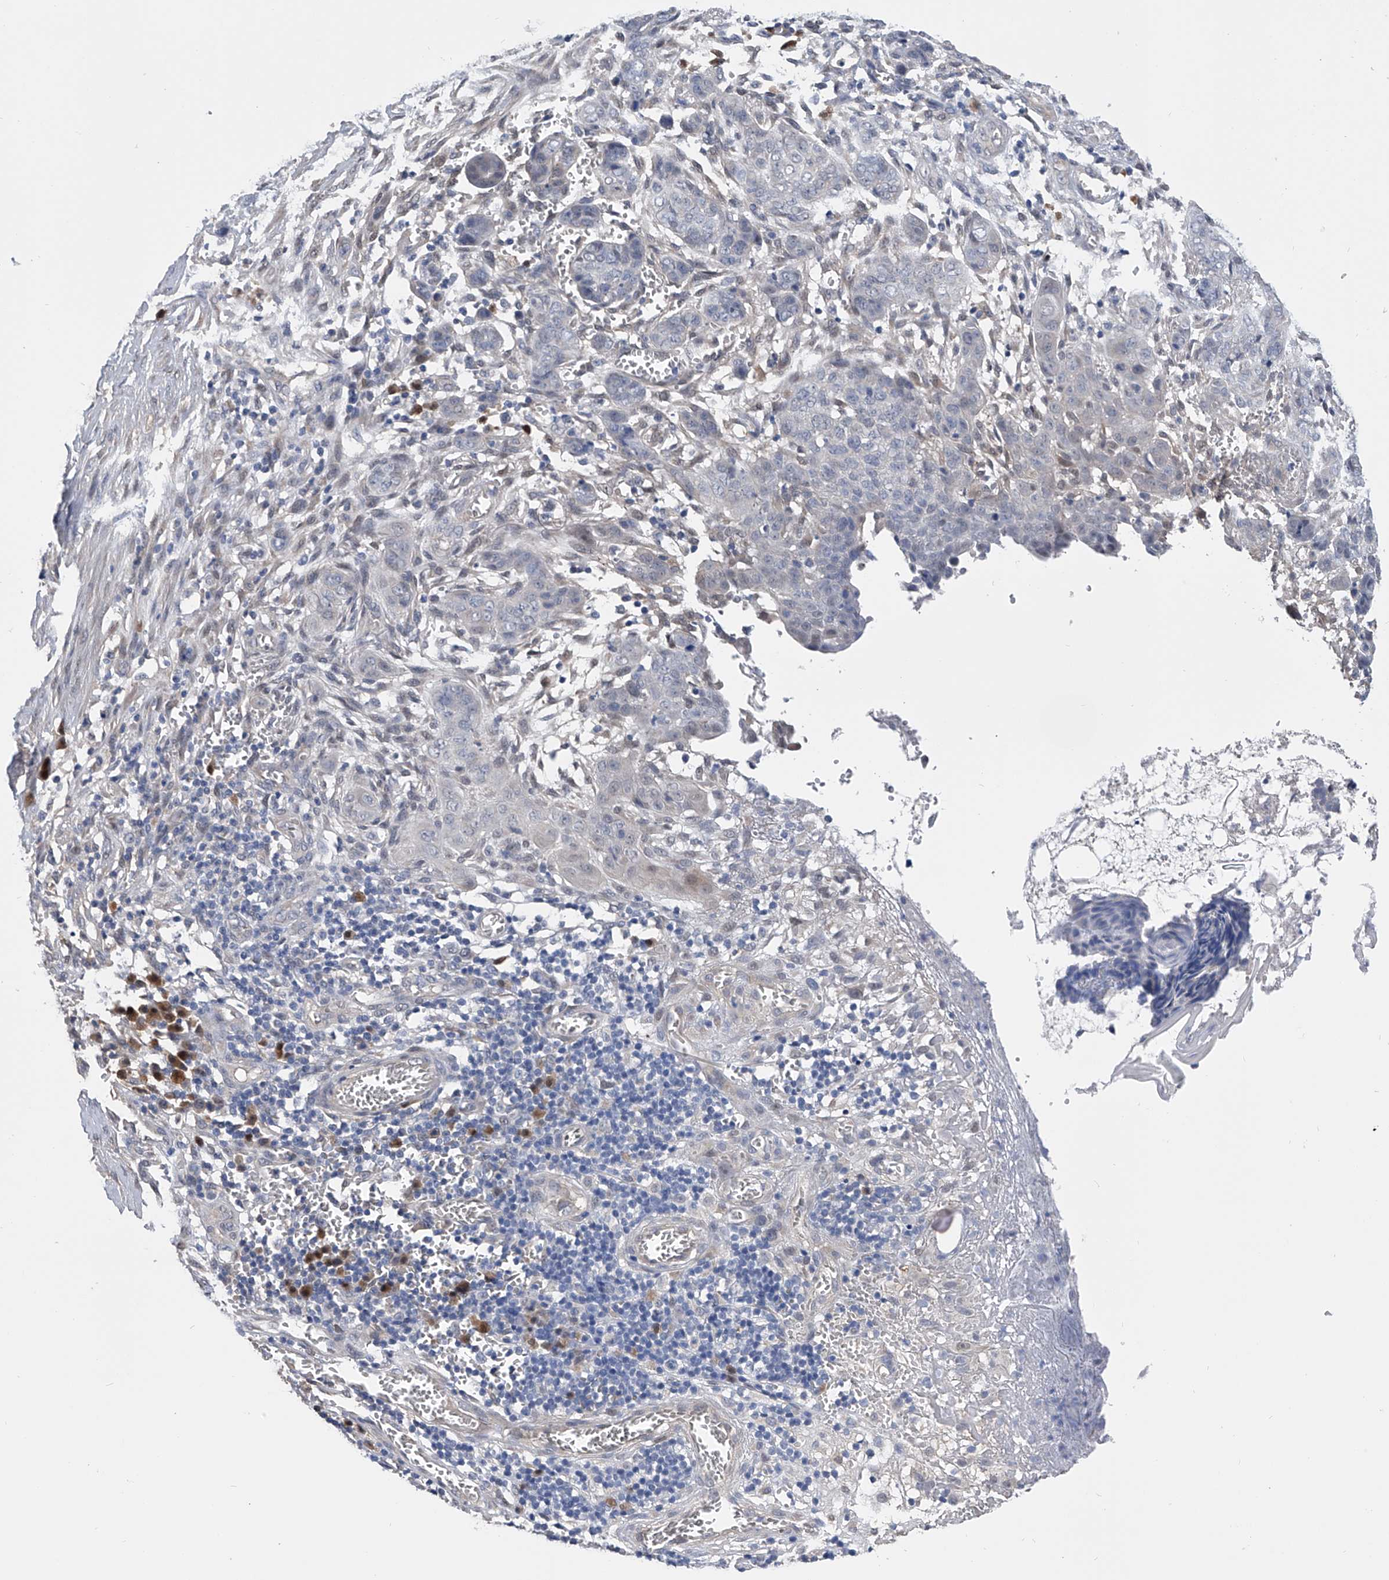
{"staining": {"intensity": "negative", "quantity": "none", "location": "none"}, "tissue": "skin cancer", "cell_type": "Tumor cells", "image_type": "cancer", "snomed": [{"axis": "morphology", "description": "Basal cell carcinoma"}, {"axis": "topography", "description": "Skin"}], "caption": "There is no significant expression in tumor cells of skin cancer.", "gene": "PGM3", "patient": {"sex": "female", "age": 64}}